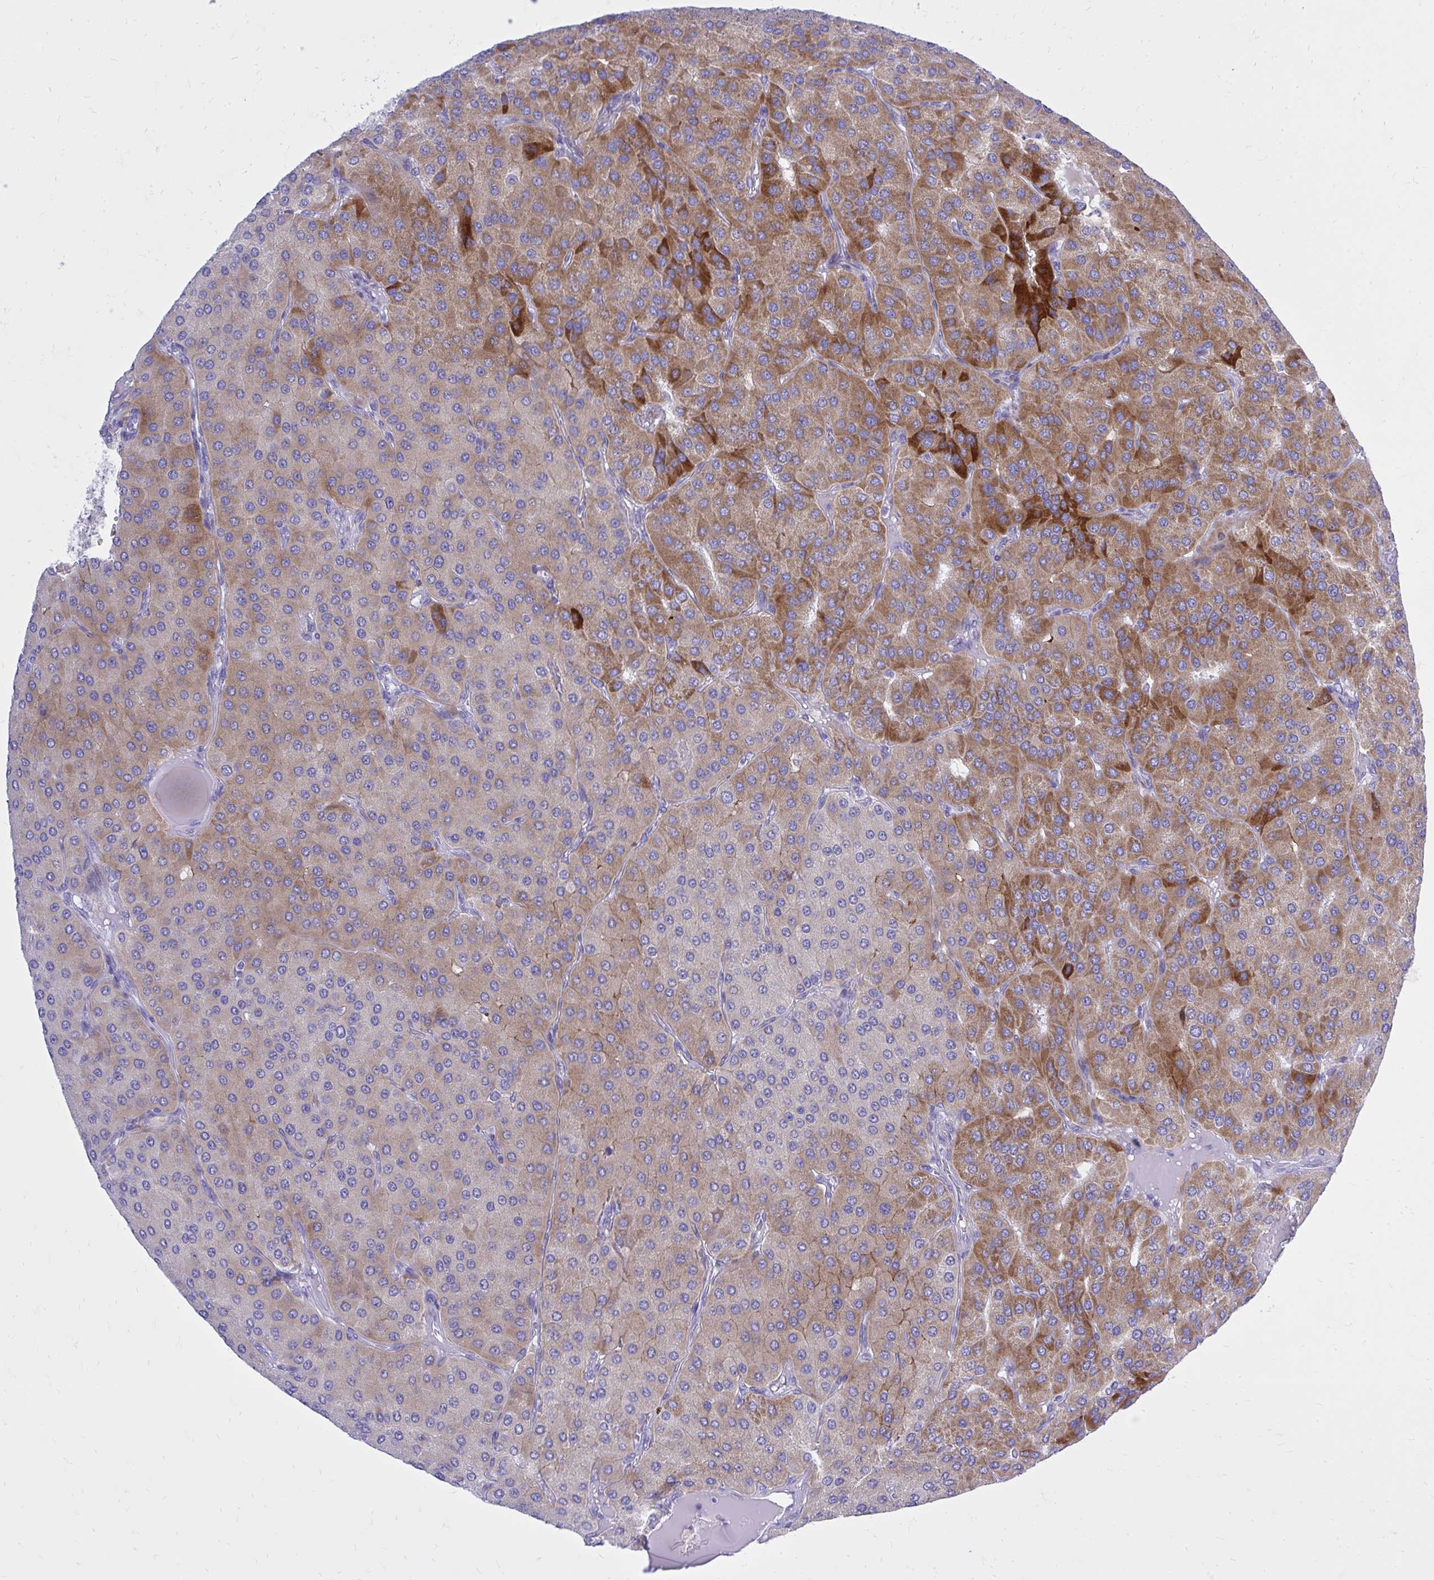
{"staining": {"intensity": "strong", "quantity": "25%-75%", "location": "cytoplasmic/membranous"}, "tissue": "parathyroid gland", "cell_type": "Glandular cells", "image_type": "normal", "snomed": [{"axis": "morphology", "description": "Normal tissue, NOS"}, {"axis": "morphology", "description": "Adenoma, NOS"}, {"axis": "topography", "description": "Parathyroid gland"}], "caption": "Immunohistochemical staining of normal human parathyroid gland demonstrates 25%-75% levels of strong cytoplasmic/membranous protein staining in about 25%-75% of glandular cells.", "gene": "BCL6B", "patient": {"sex": "female", "age": 86}}